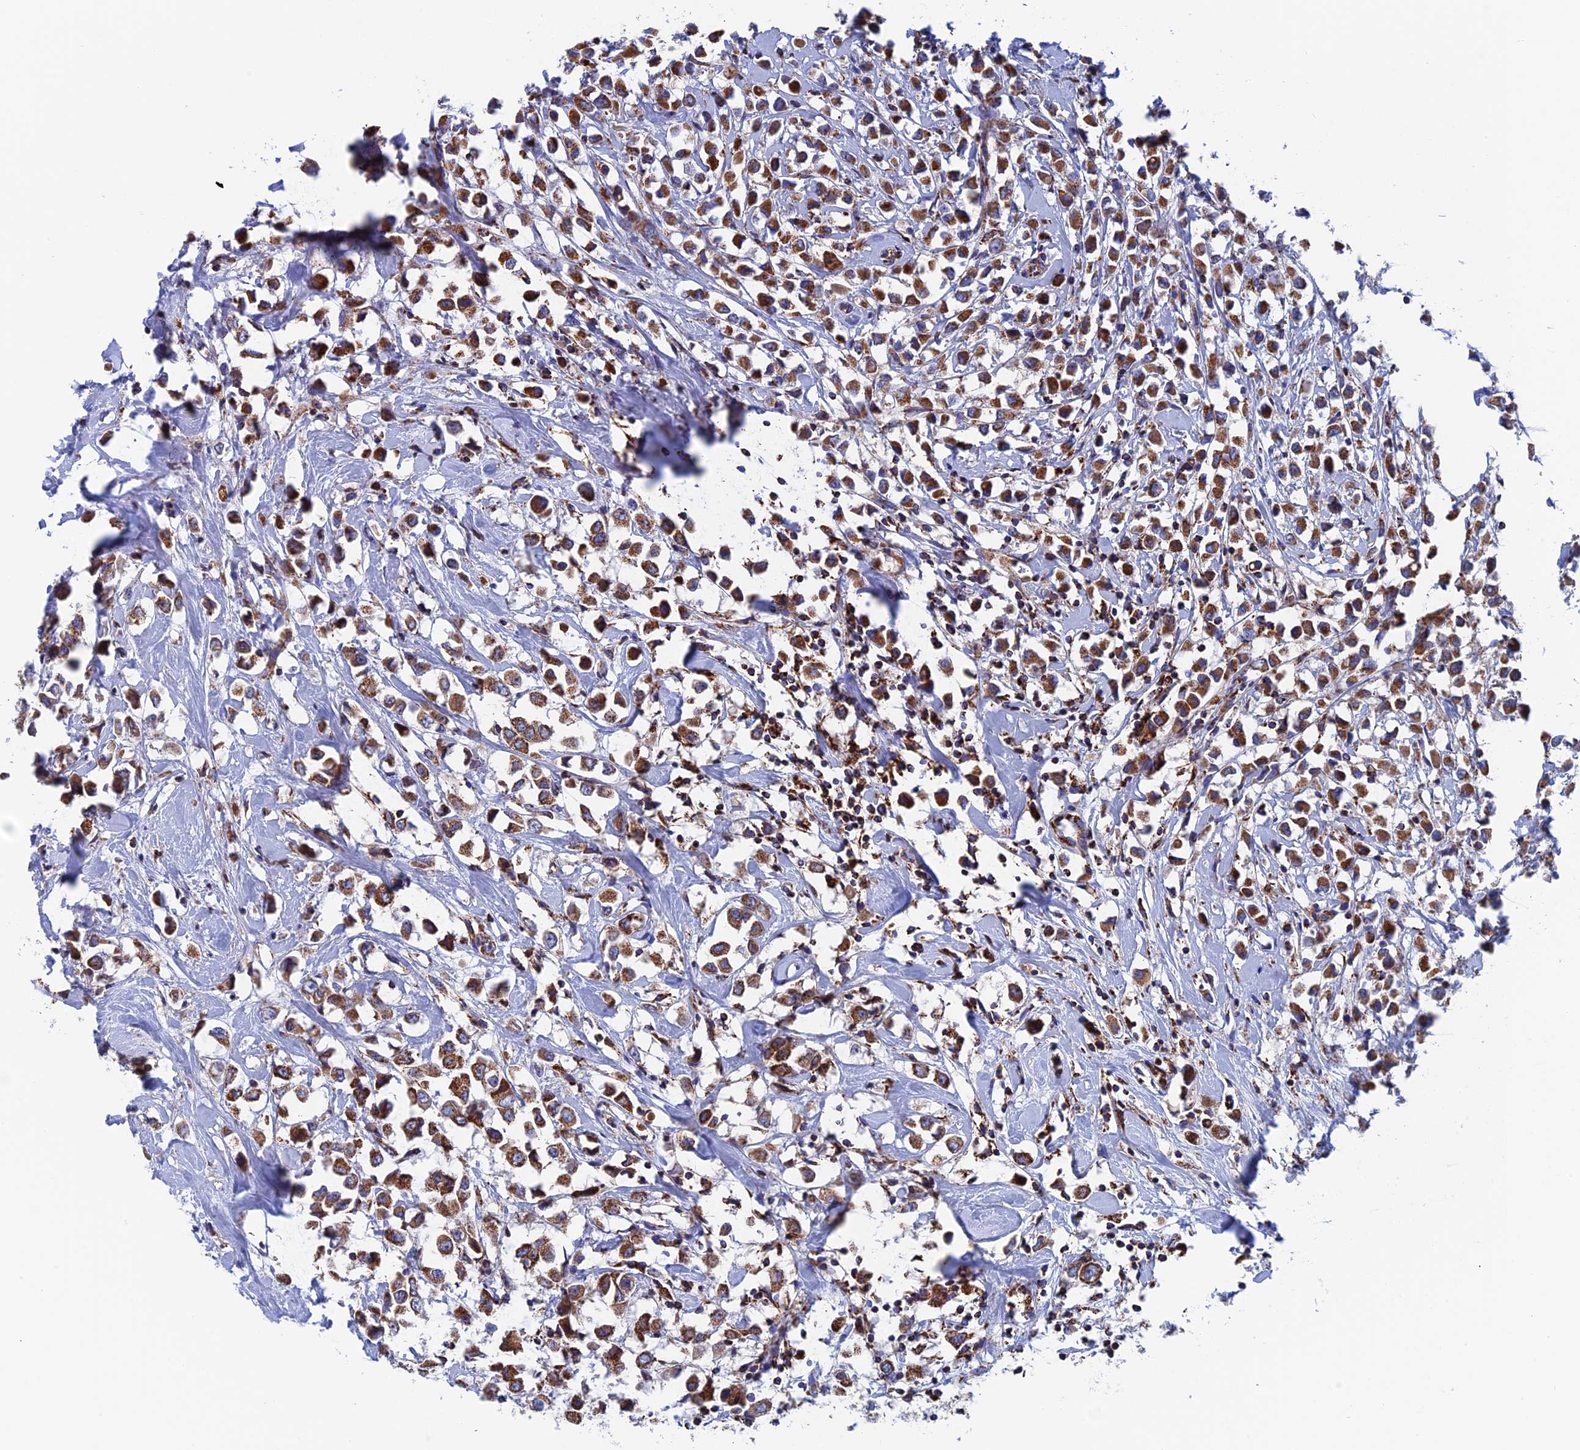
{"staining": {"intensity": "strong", "quantity": ">75%", "location": "cytoplasmic/membranous"}, "tissue": "breast cancer", "cell_type": "Tumor cells", "image_type": "cancer", "snomed": [{"axis": "morphology", "description": "Duct carcinoma"}, {"axis": "topography", "description": "Breast"}], "caption": "Immunohistochemistry histopathology image of human breast infiltrating ductal carcinoma stained for a protein (brown), which exhibits high levels of strong cytoplasmic/membranous positivity in about >75% of tumor cells.", "gene": "WDR83", "patient": {"sex": "female", "age": 61}}